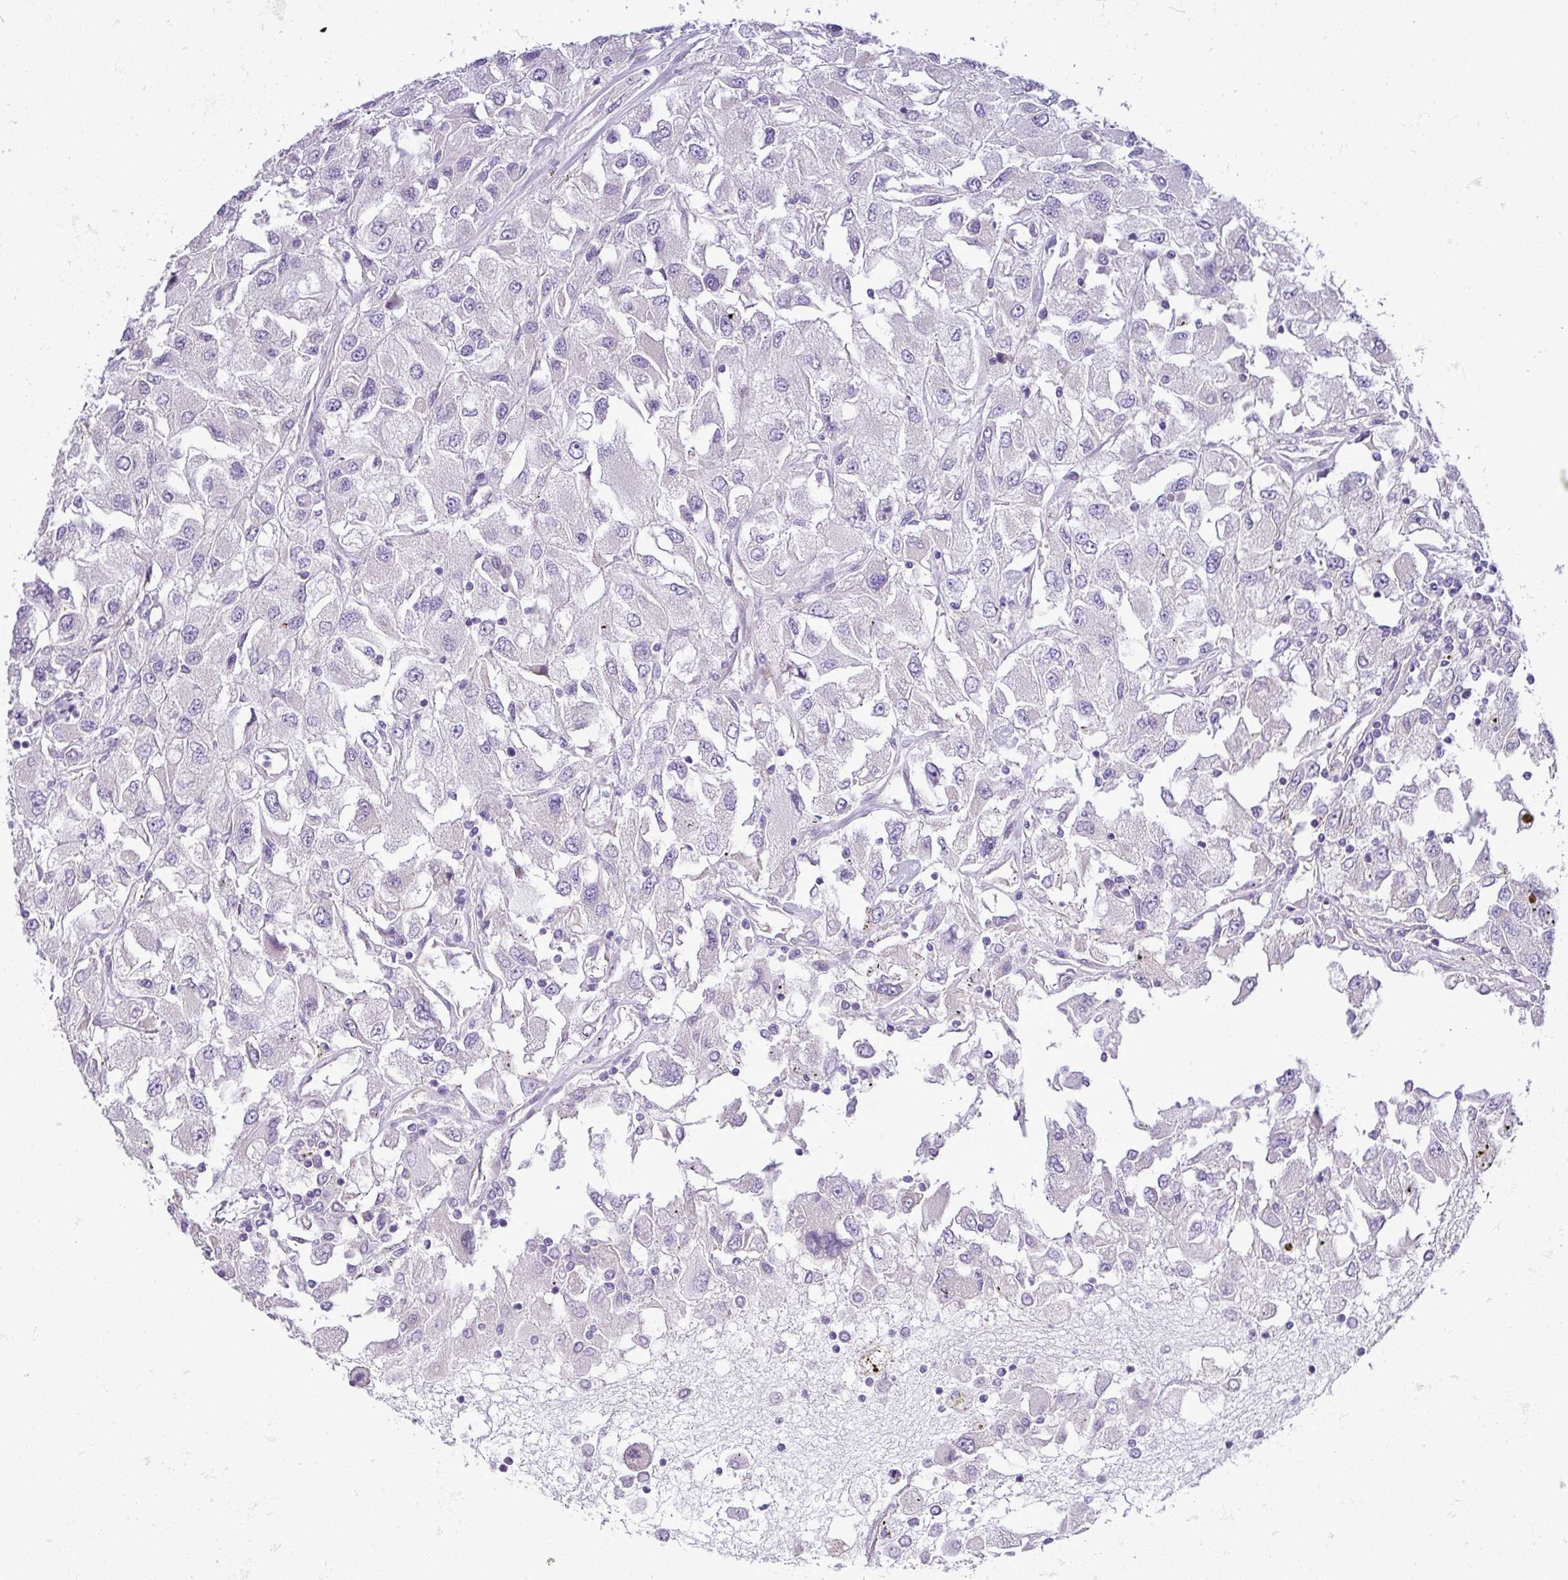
{"staining": {"intensity": "negative", "quantity": "none", "location": "none"}, "tissue": "renal cancer", "cell_type": "Tumor cells", "image_type": "cancer", "snomed": [{"axis": "morphology", "description": "Adenocarcinoma, NOS"}, {"axis": "topography", "description": "Kidney"}], "caption": "Tumor cells are negative for protein expression in human renal cancer (adenocarcinoma).", "gene": "MOCS3", "patient": {"sex": "female", "age": 52}}